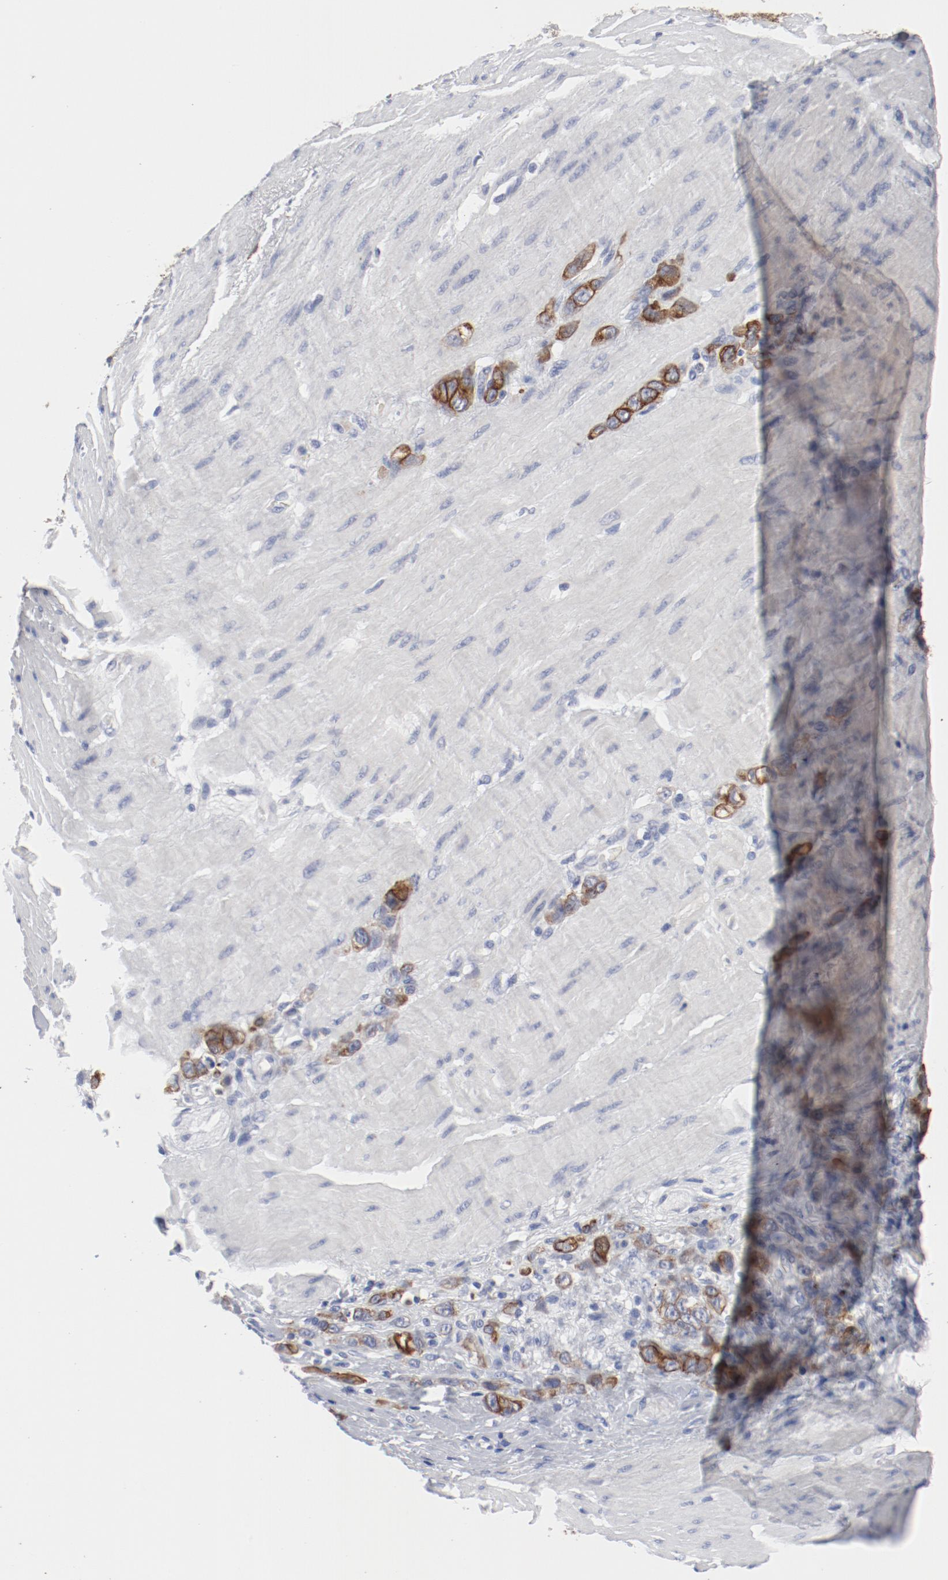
{"staining": {"intensity": "moderate", "quantity": ">75%", "location": "cytoplasmic/membranous"}, "tissue": "stomach cancer", "cell_type": "Tumor cells", "image_type": "cancer", "snomed": [{"axis": "morphology", "description": "Normal tissue, NOS"}, {"axis": "morphology", "description": "Adenocarcinoma, NOS"}, {"axis": "topography", "description": "Stomach"}], "caption": "Tumor cells exhibit moderate cytoplasmic/membranous positivity in about >75% of cells in stomach adenocarcinoma.", "gene": "TSPAN6", "patient": {"sex": "male", "age": 82}}